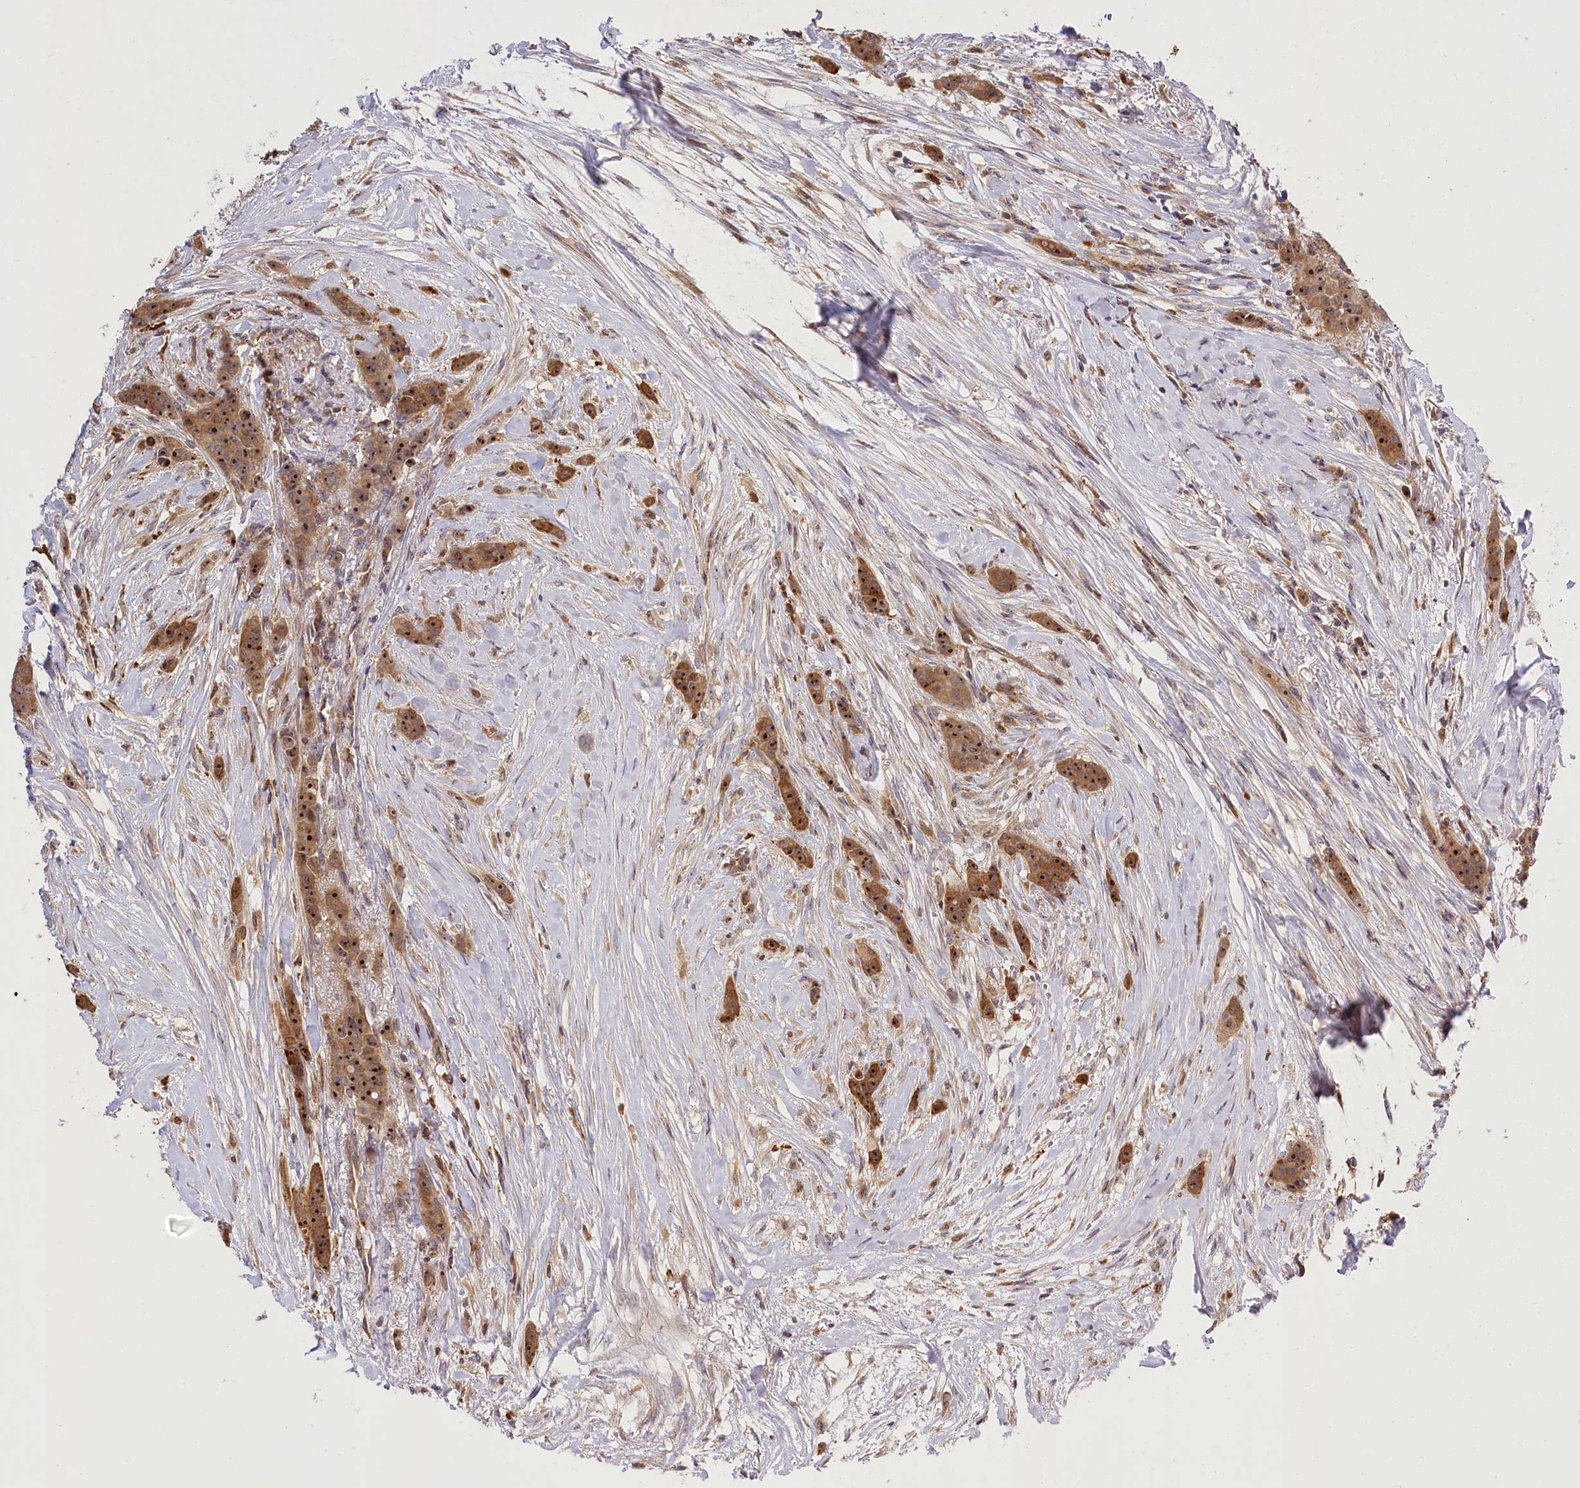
{"staining": {"intensity": "strong", "quantity": ">75%", "location": "cytoplasmic/membranous,nuclear"}, "tissue": "breast cancer", "cell_type": "Tumor cells", "image_type": "cancer", "snomed": [{"axis": "morphology", "description": "Duct carcinoma"}, {"axis": "topography", "description": "Breast"}], "caption": "Breast cancer tissue displays strong cytoplasmic/membranous and nuclear staining in approximately >75% of tumor cells", "gene": "SERGEF", "patient": {"sex": "female", "age": 40}}